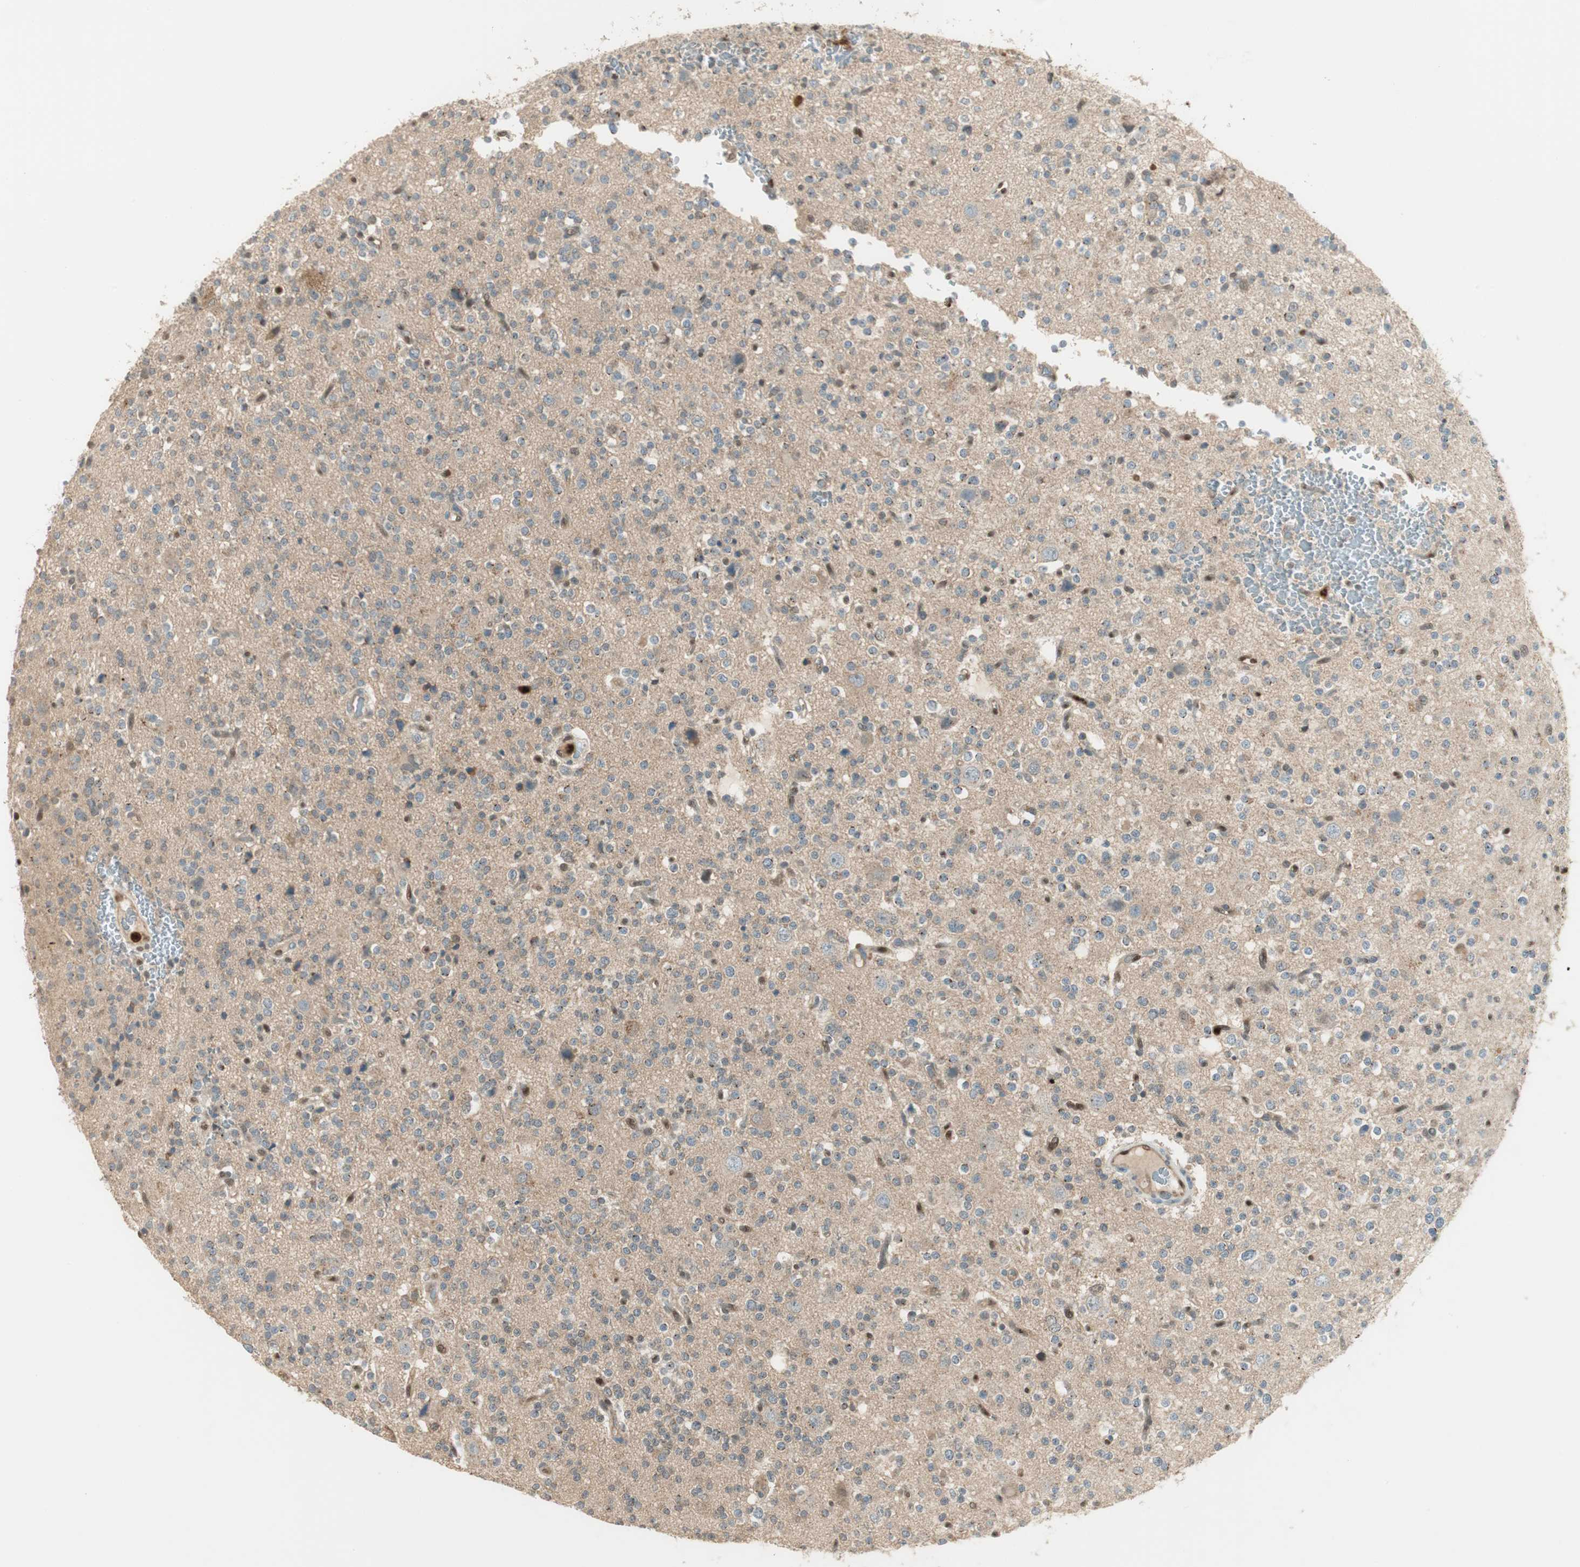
{"staining": {"intensity": "negative", "quantity": "none", "location": "none"}, "tissue": "glioma", "cell_type": "Tumor cells", "image_type": "cancer", "snomed": [{"axis": "morphology", "description": "Glioma, malignant, High grade"}, {"axis": "topography", "description": "Brain"}], "caption": "Human glioma stained for a protein using immunohistochemistry displays no expression in tumor cells.", "gene": "LTA4H", "patient": {"sex": "male", "age": 47}}